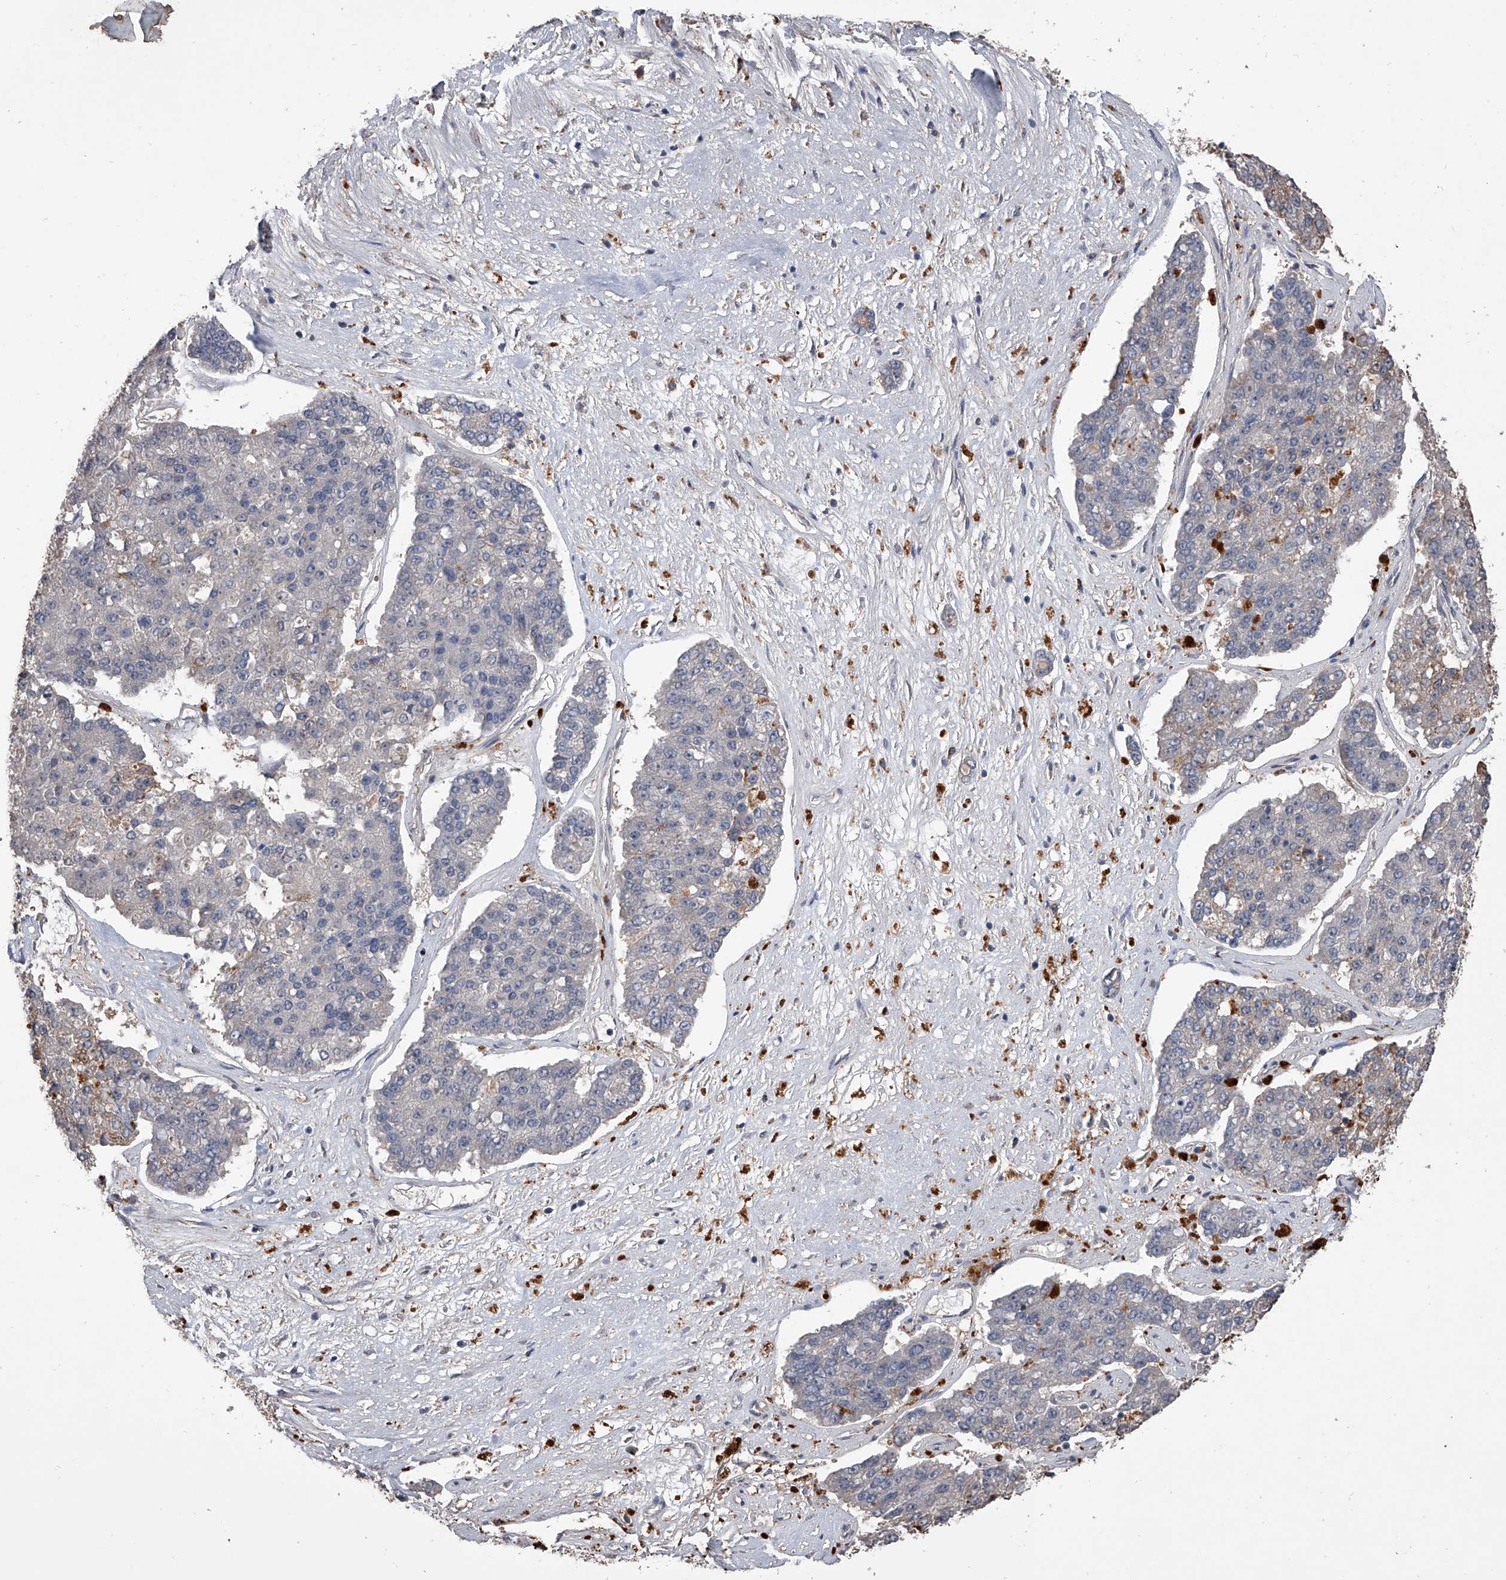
{"staining": {"intensity": "weak", "quantity": "<25%", "location": "cytoplasmic/membranous"}, "tissue": "pancreatic cancer", "cell_type": "Tumor cells", "image_type": "cancer", "snomed": [{"axis": "morphology", "description": "Adenocarcinoma, NOS"}, {"axis": "topography", "description": "Pancreas"}], "caption": "The image reveals no staining of tumor cells in pancreatic cancer.", "gene": "DOCK9", "patient": {"sex": "male", "age": 50}}